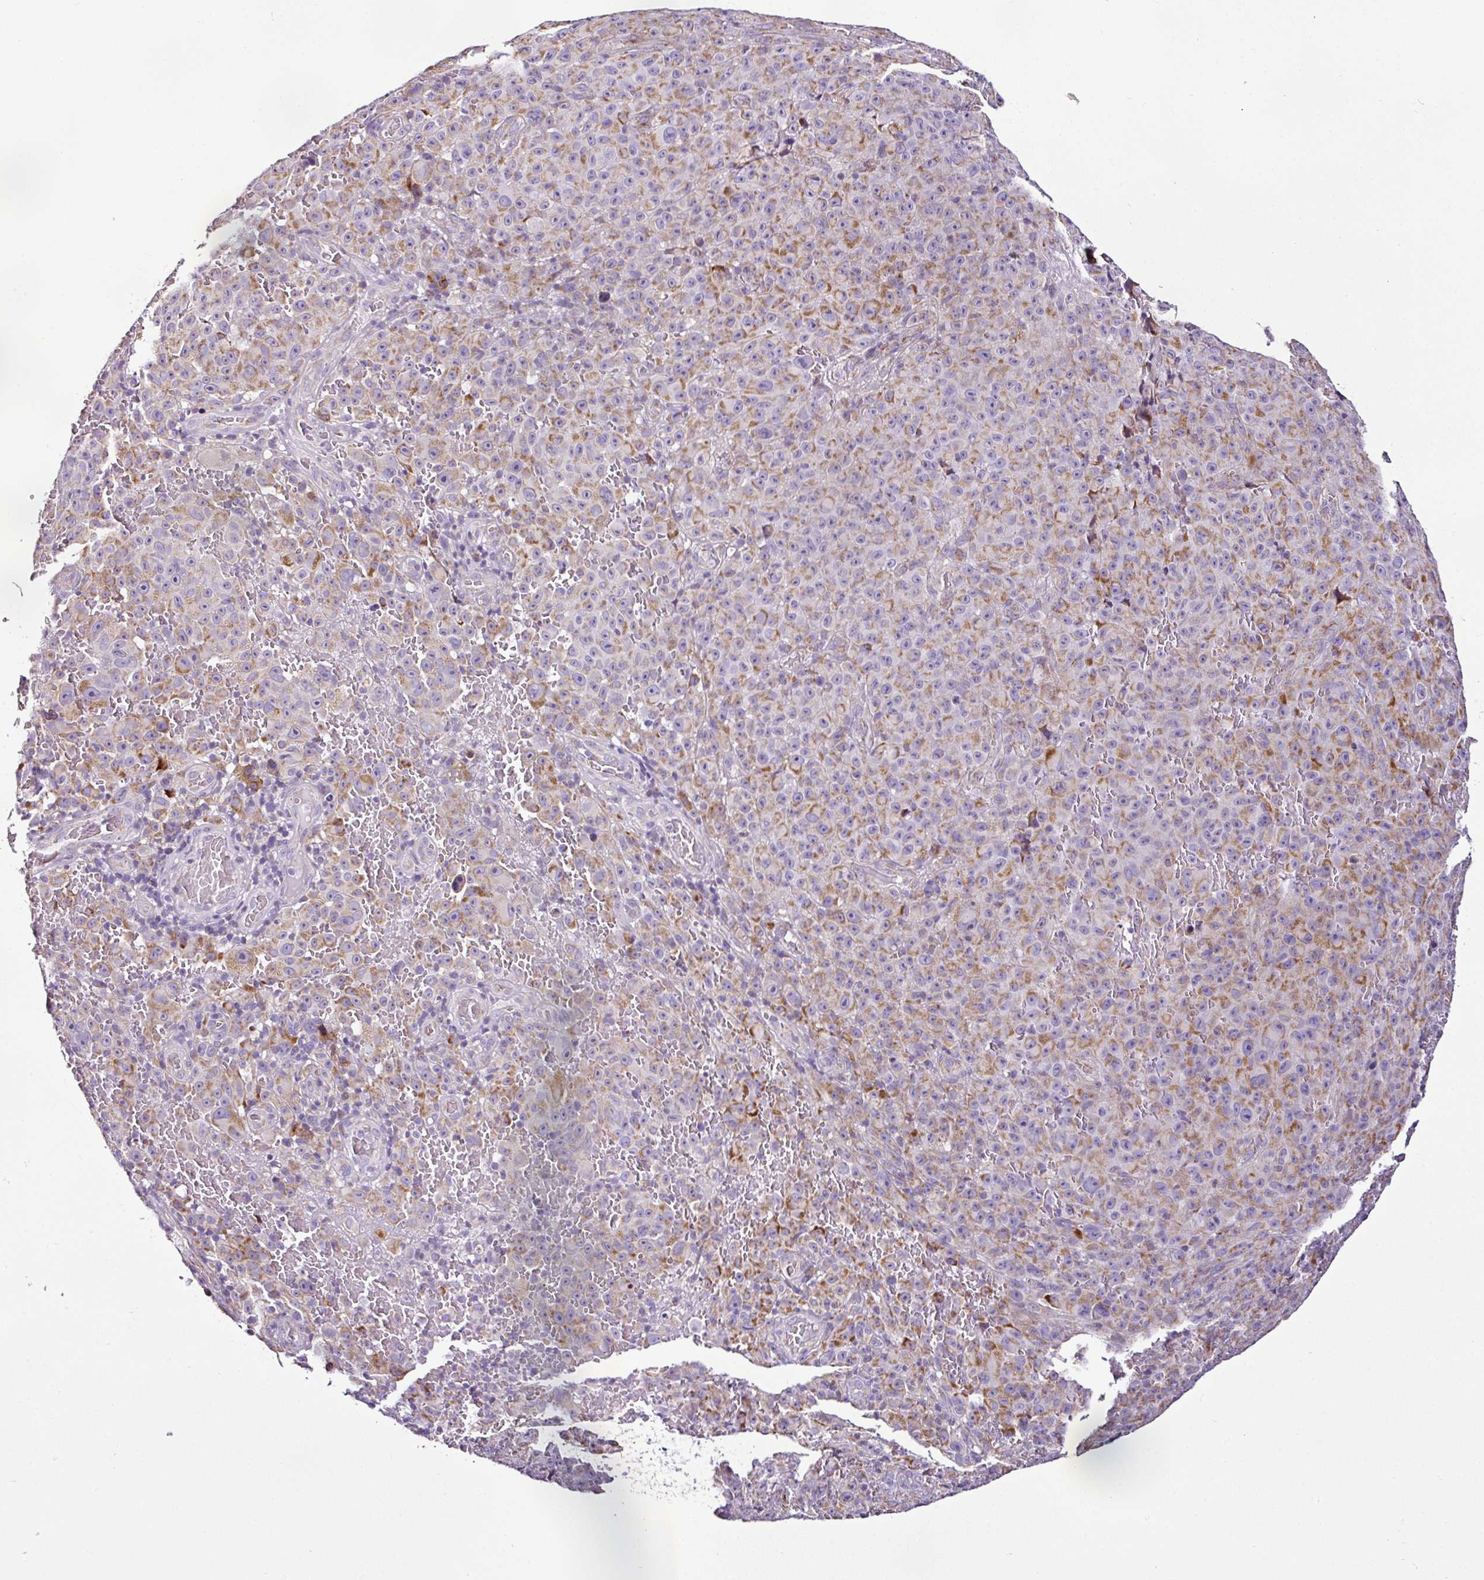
{"staining": {"intensity": "moderate", "quantity": "25%-75%", "location": "cytoplasmic/membranous"}, "tissue": "melanoma", "cell_type": "Tumor cells", "image_type": "cancer", "snomed": [{"axis": "morphology", "description": "Malignant melanoma, NOS"}, {"axis": "topography", "description": "Skin"}], "caption": "Human melanoma stained with a protein marker demonstrates moderate staining in tumor cells.", "gene": "DPAGT1", "patient": {"sex": "female", "age": 82}}